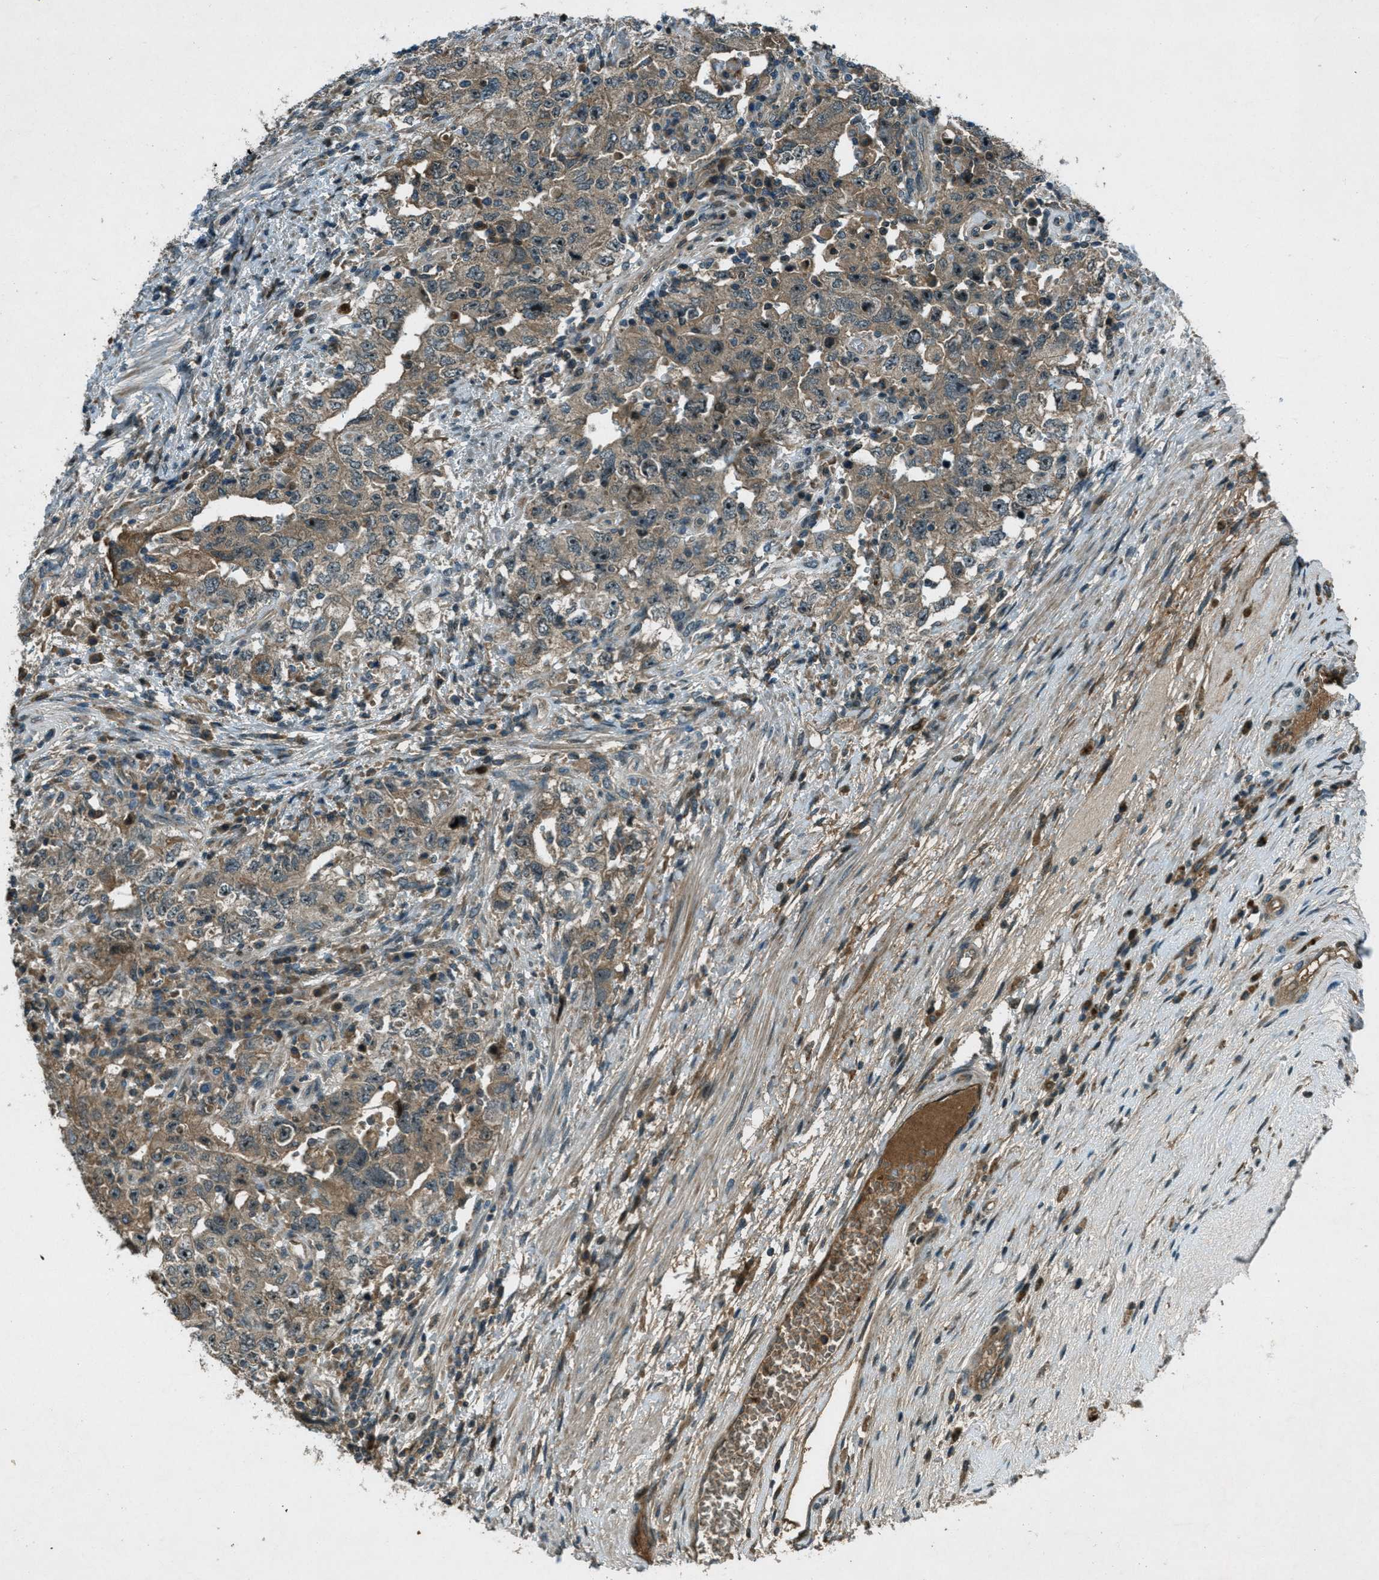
{"staining": {"intensity": "moderate", "quantity": "25%-75%", "location": "cytoplasmic/membranous,nuclear"}, "tissue": "testis cancer", "cell_type": "Tumor cells", "image_type": "cancer", "snomed": [{"axis": "morphology", "description": "Carcinoma, Embryonal, NOS"}, {"axis": "topography", "description": "Testis"}], "caption": "Protein staining of embryonal carcinoma (testis) tissue shows moderate cytoplasmic/membranous and nuclear positivity in approximately 25%-75% of tumor cells.", "gene": "STK11", "patient": {"sex": "male", "age": 26}}